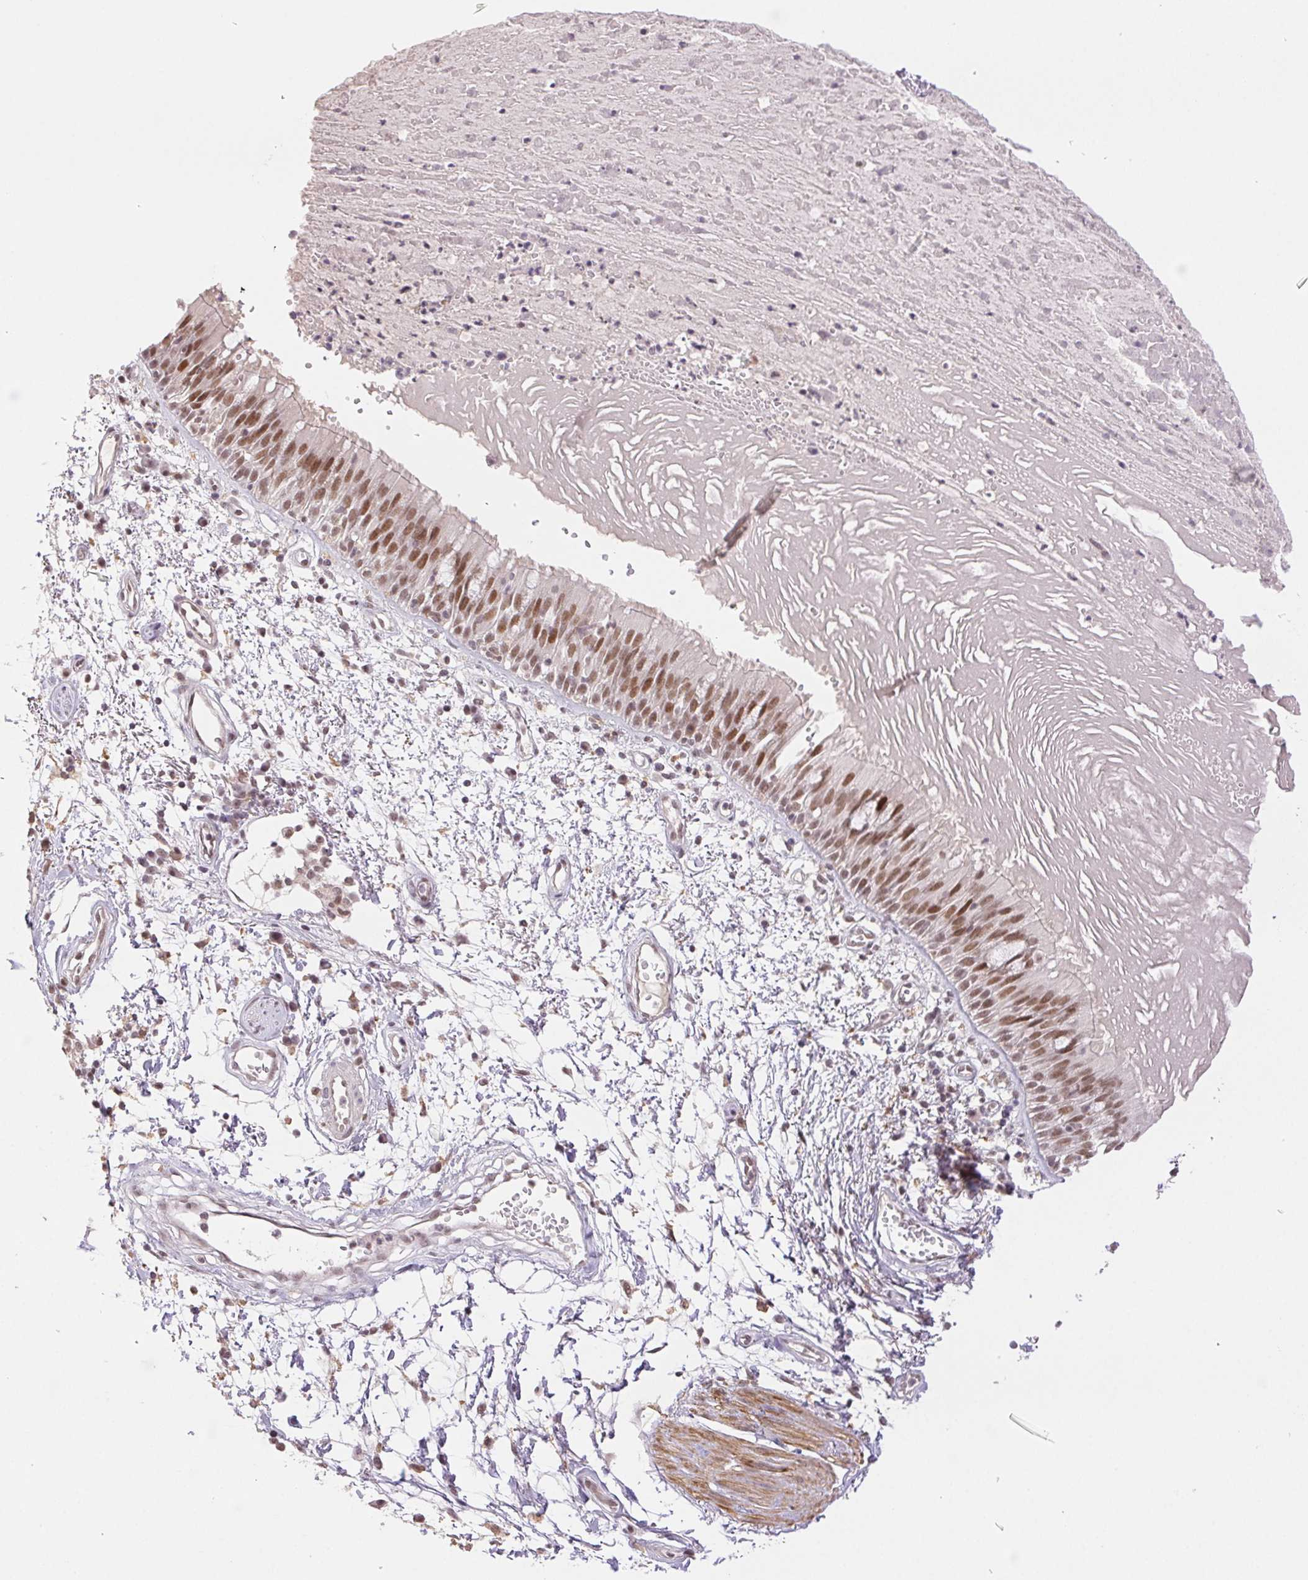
{"staining": {"intensity": "moderate", "quantity": ">75%", "location": "nuclear"}, "tissue": "bronchus", "cell_type": "Respiratory epithelial cells", "image_type": "normal", "snomed": [{"axis": "morphology", "description": "Normal tissue, NOS"}, {"axis": "morphology", "description": "Squamous cell carcinoma, NOS"}, {"axis": "topography", "description": "Cartilage tissue"}, {"axis": "topography", "description": "Bronchus"}, {"axis": "topography", "description": "Lung"}], "caption": "High-power microscopy captured an immunohistochemistry micrograph of benign bronchus, revealing moderate nuclear staining in about >75% of respiratory epithelial cells. Using DAB (brown) and hematoxylin (blue) stains, captured at high magnification using brightfield microscopy.", "gene": "PRPF18", "patient": {"sex": "male", "age": 66}}